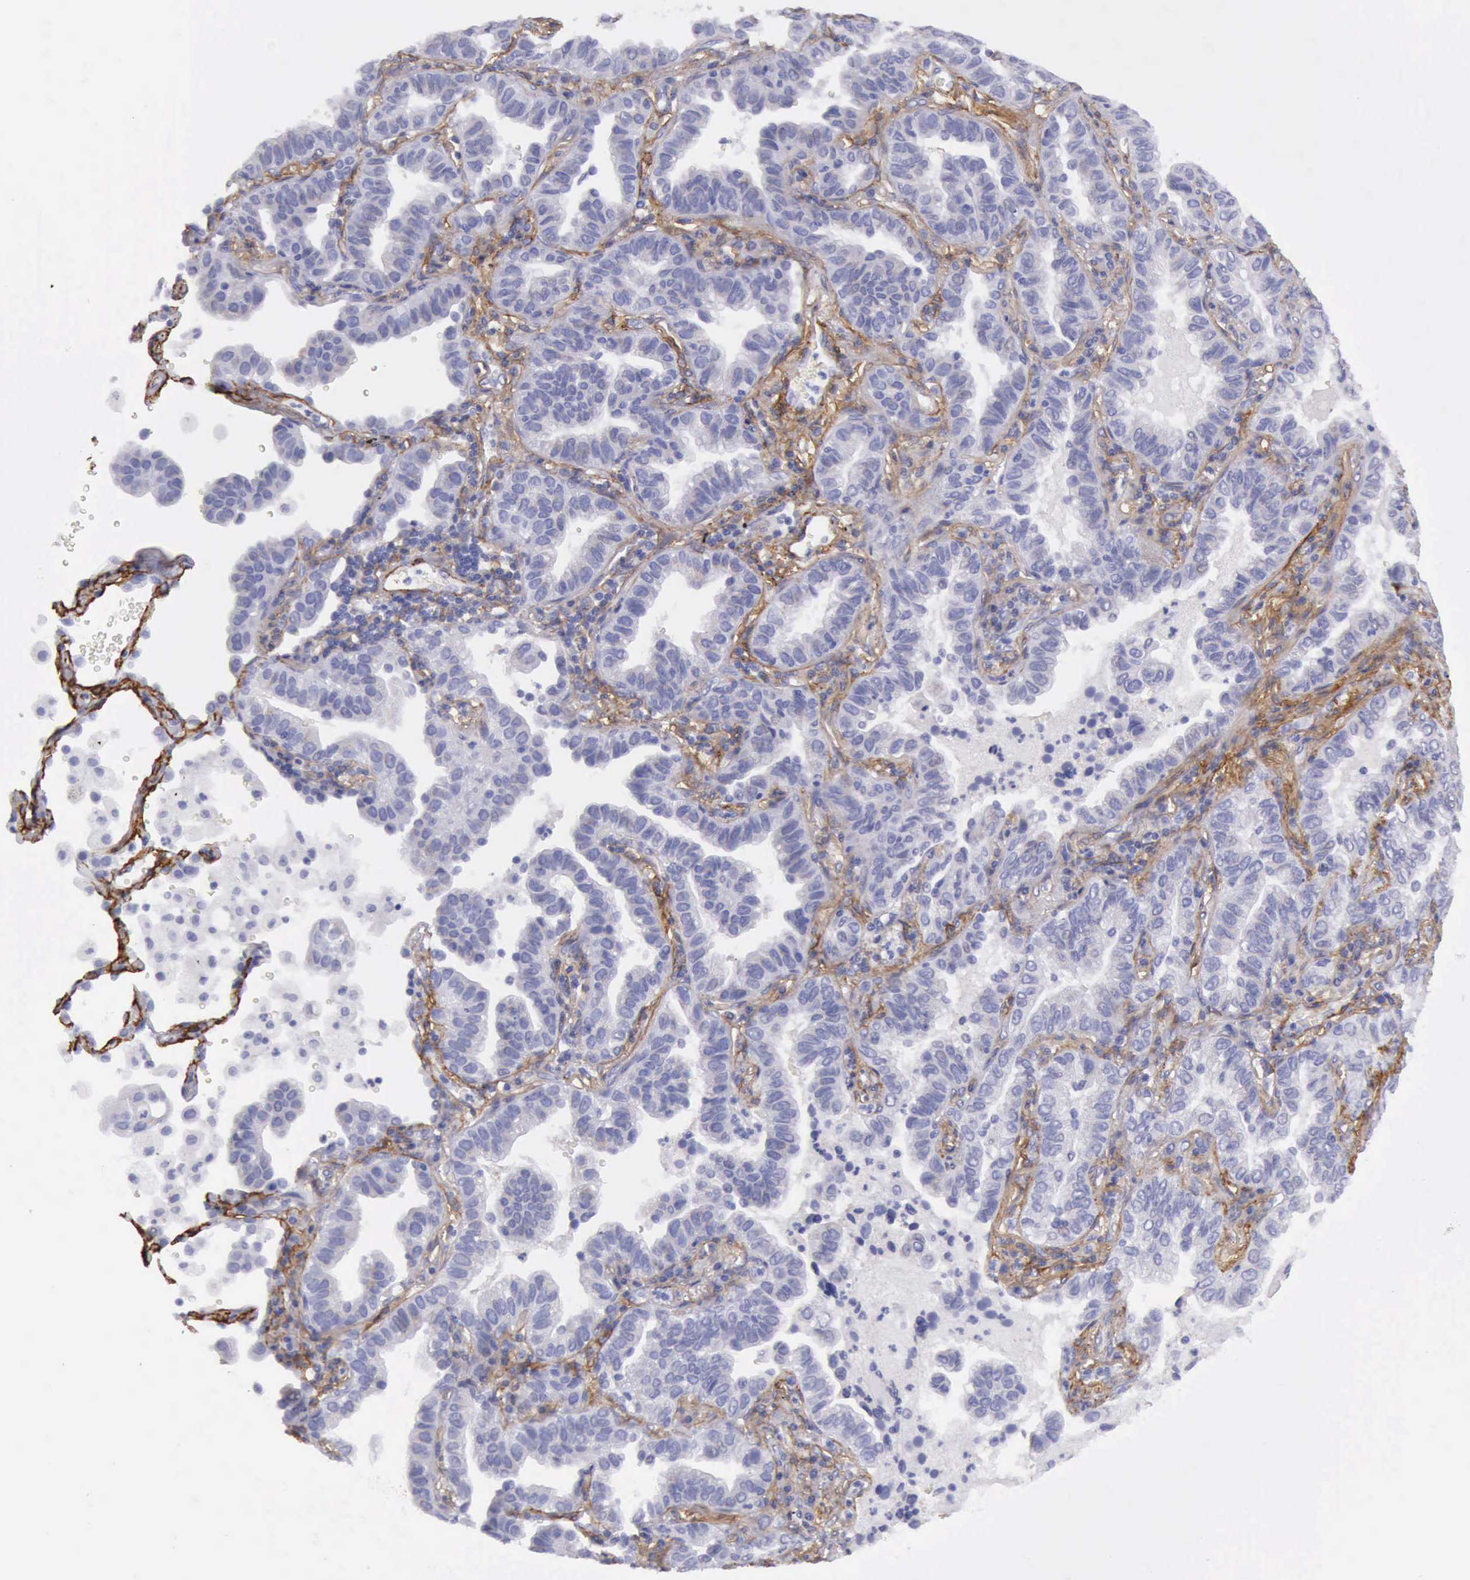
{"staining": {"intensity": "negative", "quantity": "none", "location": "none"}, "tissue": "lung cancer", "cell_type": "Tumor cells", "image_type": "cancer", "snomed": [{"axis": "morphology", "description": "Adenocarcinoma, NOS"}, {"axis": "topography", "description": "Lung"}], "caption": "Lung cancer was stained to show a protein in brown. There is no significant positivity in tumor cells.", "gene": "AOC3", "patient": {"sex": "female", "age": 50}}